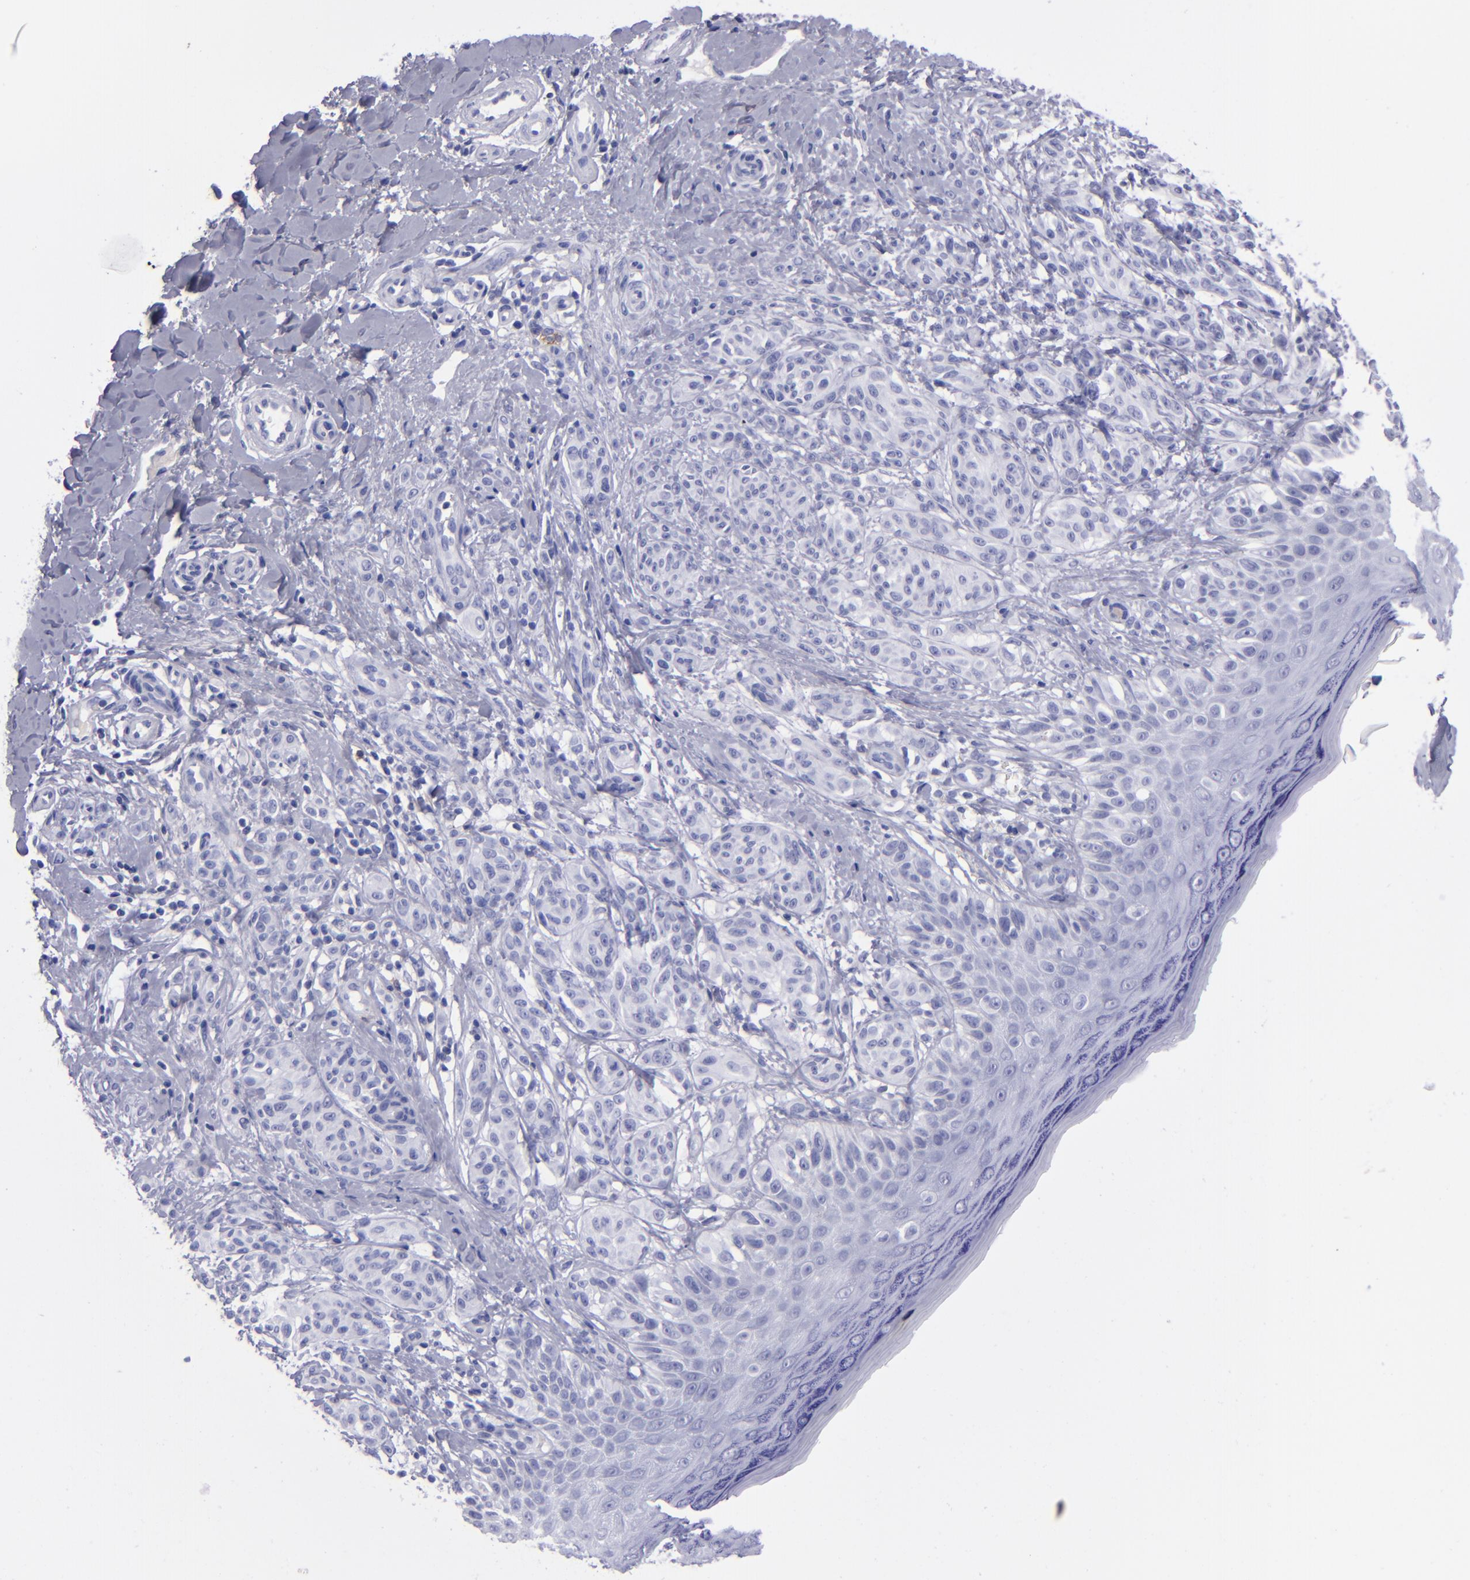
{"staining": {"intensity": "negative", "quantity": "none", "location": "none"}, "tissue": "melanoma", "cell_type": "Tumor cells", "image_type": "cancer", "snomed": [{"axis": "morphology", "description": "Malignant melanoma, NOS"}, {"axis": "topography", "description": "Skin"}], "caption": "This is a photomicrograph of immunohistochemistry (IHC) staining of melanoma, which shows no positivity in tumor cells.", "gene": "CD37", "patient": {"sex": "male", "age": 57}}